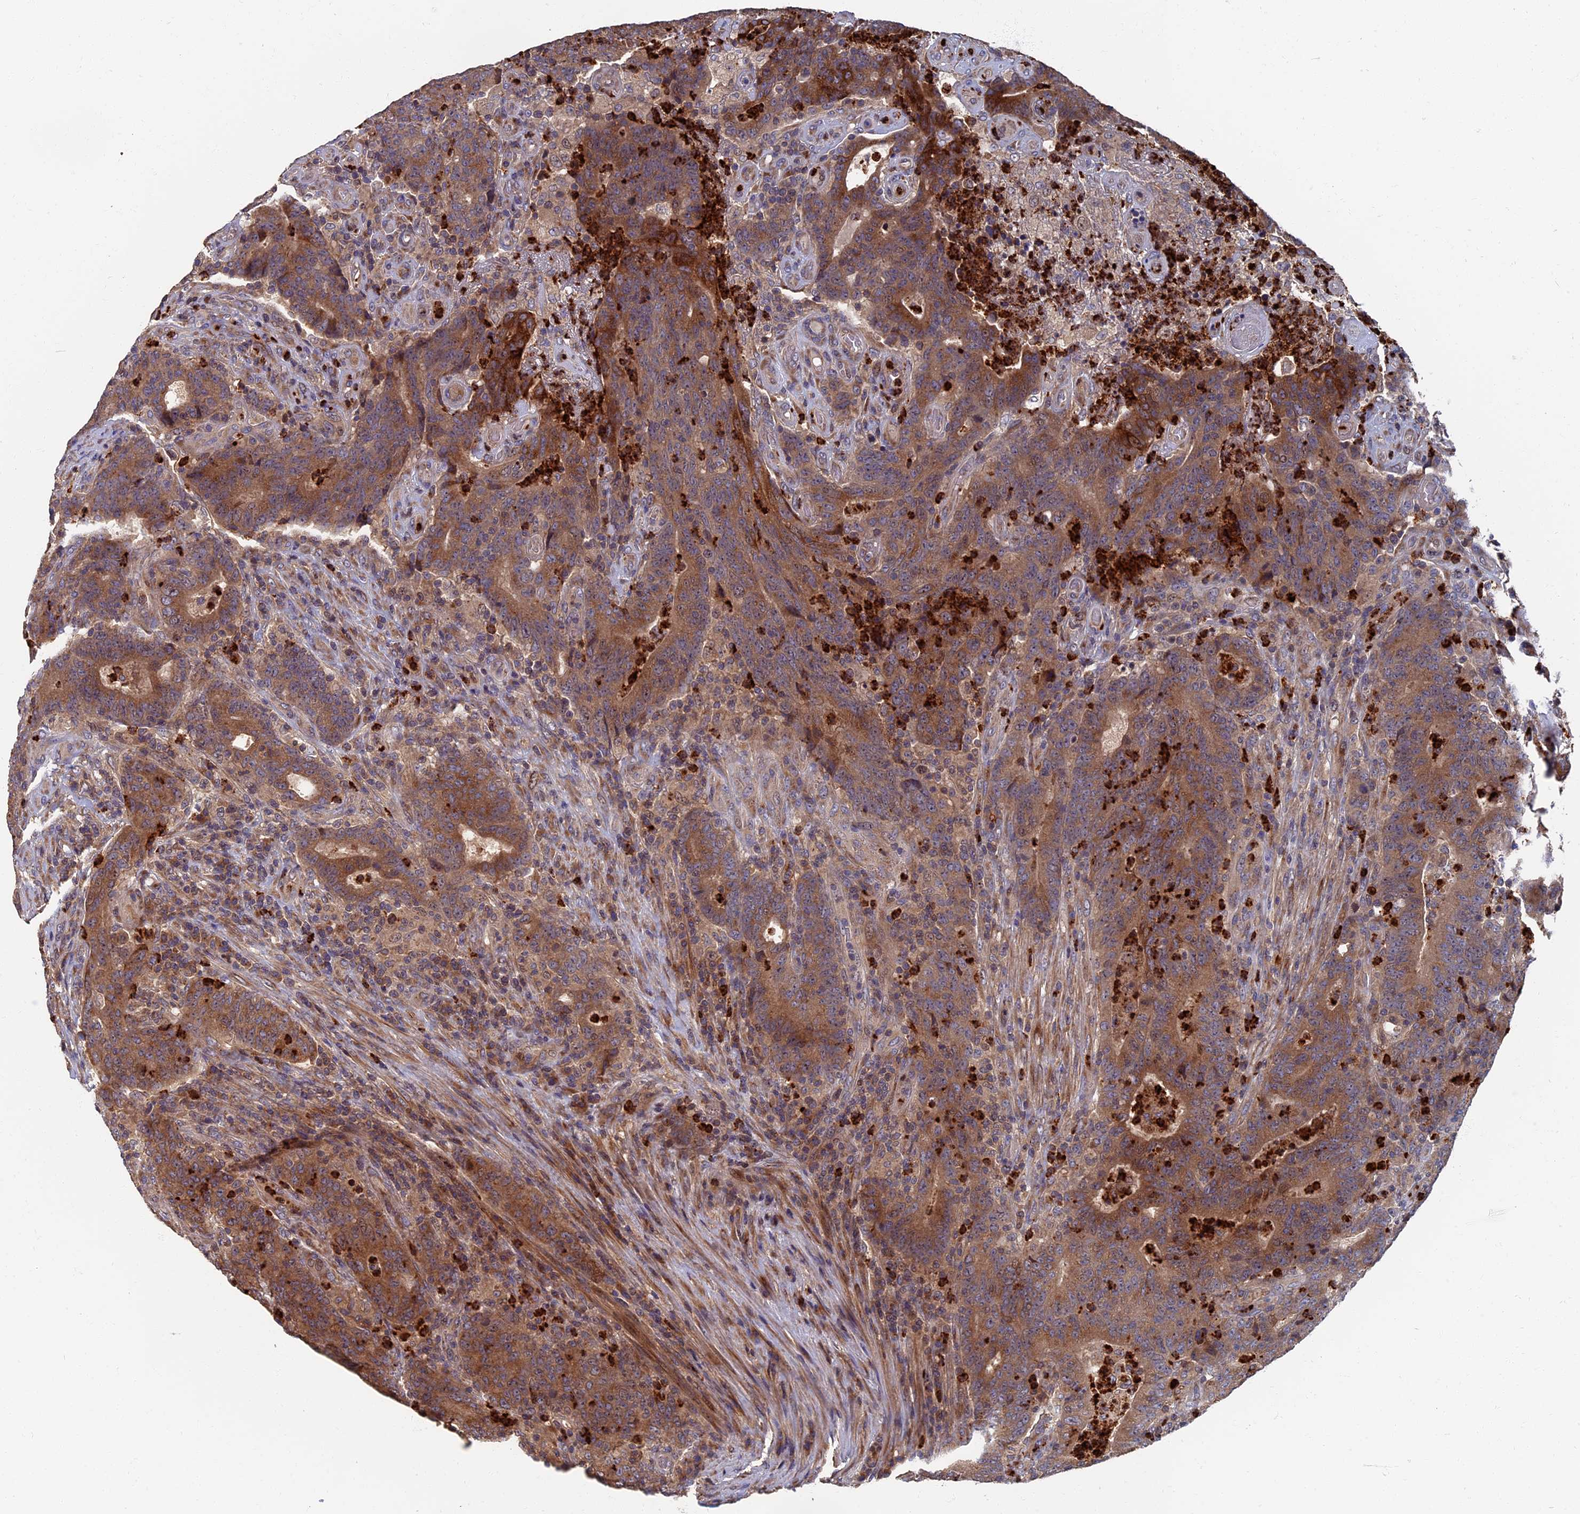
{"staining": {"intensity": "moderate", "quantity": ">75%", "location": "cytoplasmic/membranous"}, "tissue": "colorectal cancer", "cell_type": "Tumor cells", "image_type": "cancer", "snomed": [{"axis": "morphology", "description": "Adenocarcinoma, NOS"}, {"axis": "topography", "description": "Colon"}], "caption": "Tumor cells exhibit moderate cytoplasmic/membranous positivity in approximately >75% of cells in colorectal cancer (adenocarcinoma).", "gene": "TNK2", "patient": {"sex": "female", "age": 75}}